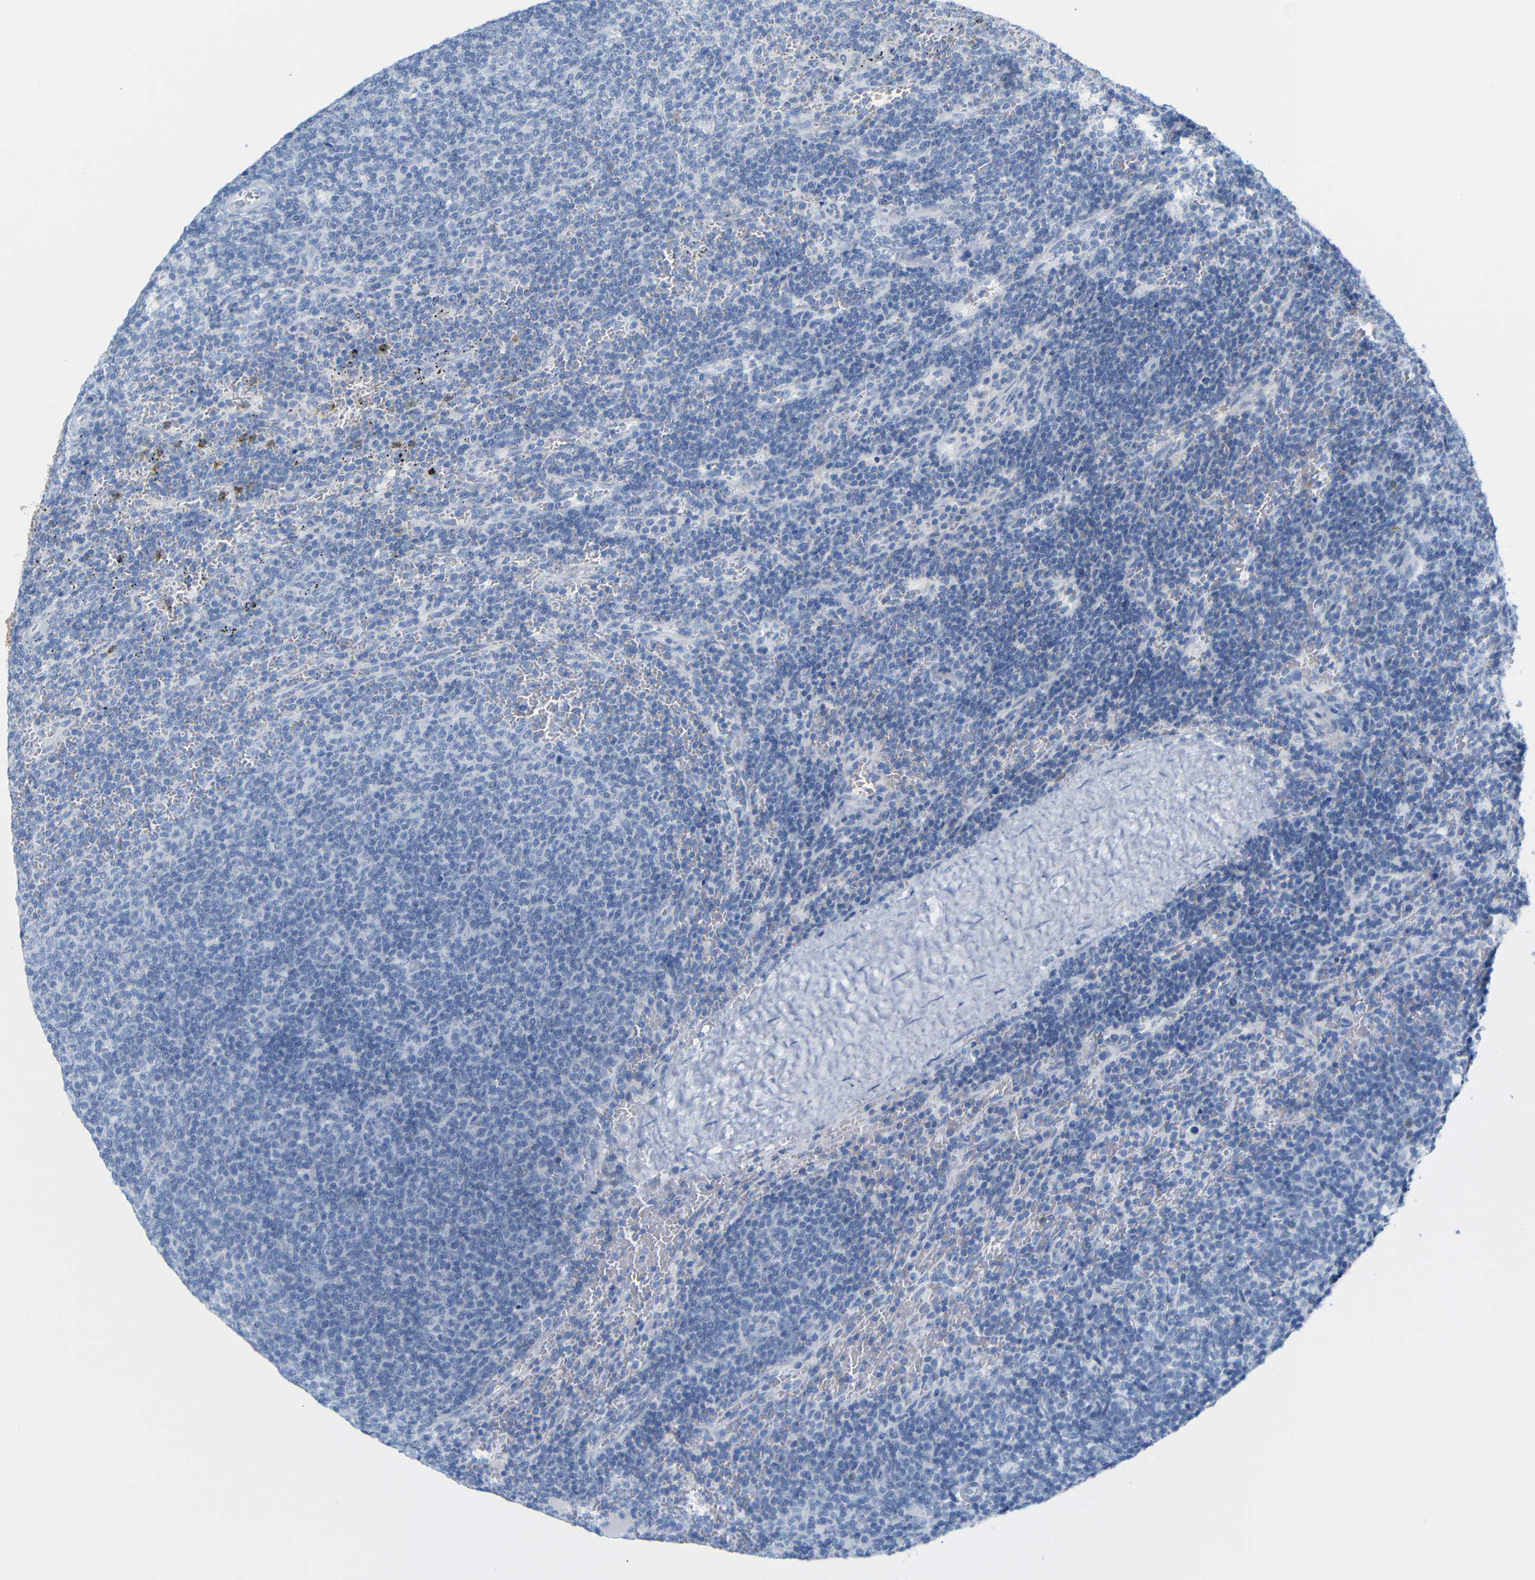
{"staining": {"intensity": "negative", "quantity": "none", "location": "none"}, "tissue": "lymphoma", "cell_type": "Tumor cells", "image_type": "cancer", "snomed": [{"axis": "morphology", "description": "Malignant lymphoma, non-Hodgkin's type, Low grade"}, {"axis": "topography", "description": "Spleen"}], "caption": "The immunohistochemistry (IHC) photomicrograph has no significant positivity in tumor cells of malignant lymphoma, non-Hodgkin's type (low-grade) tissue.", "gene": "MT1A", "patient": {"sex": "female", "age": 50}}